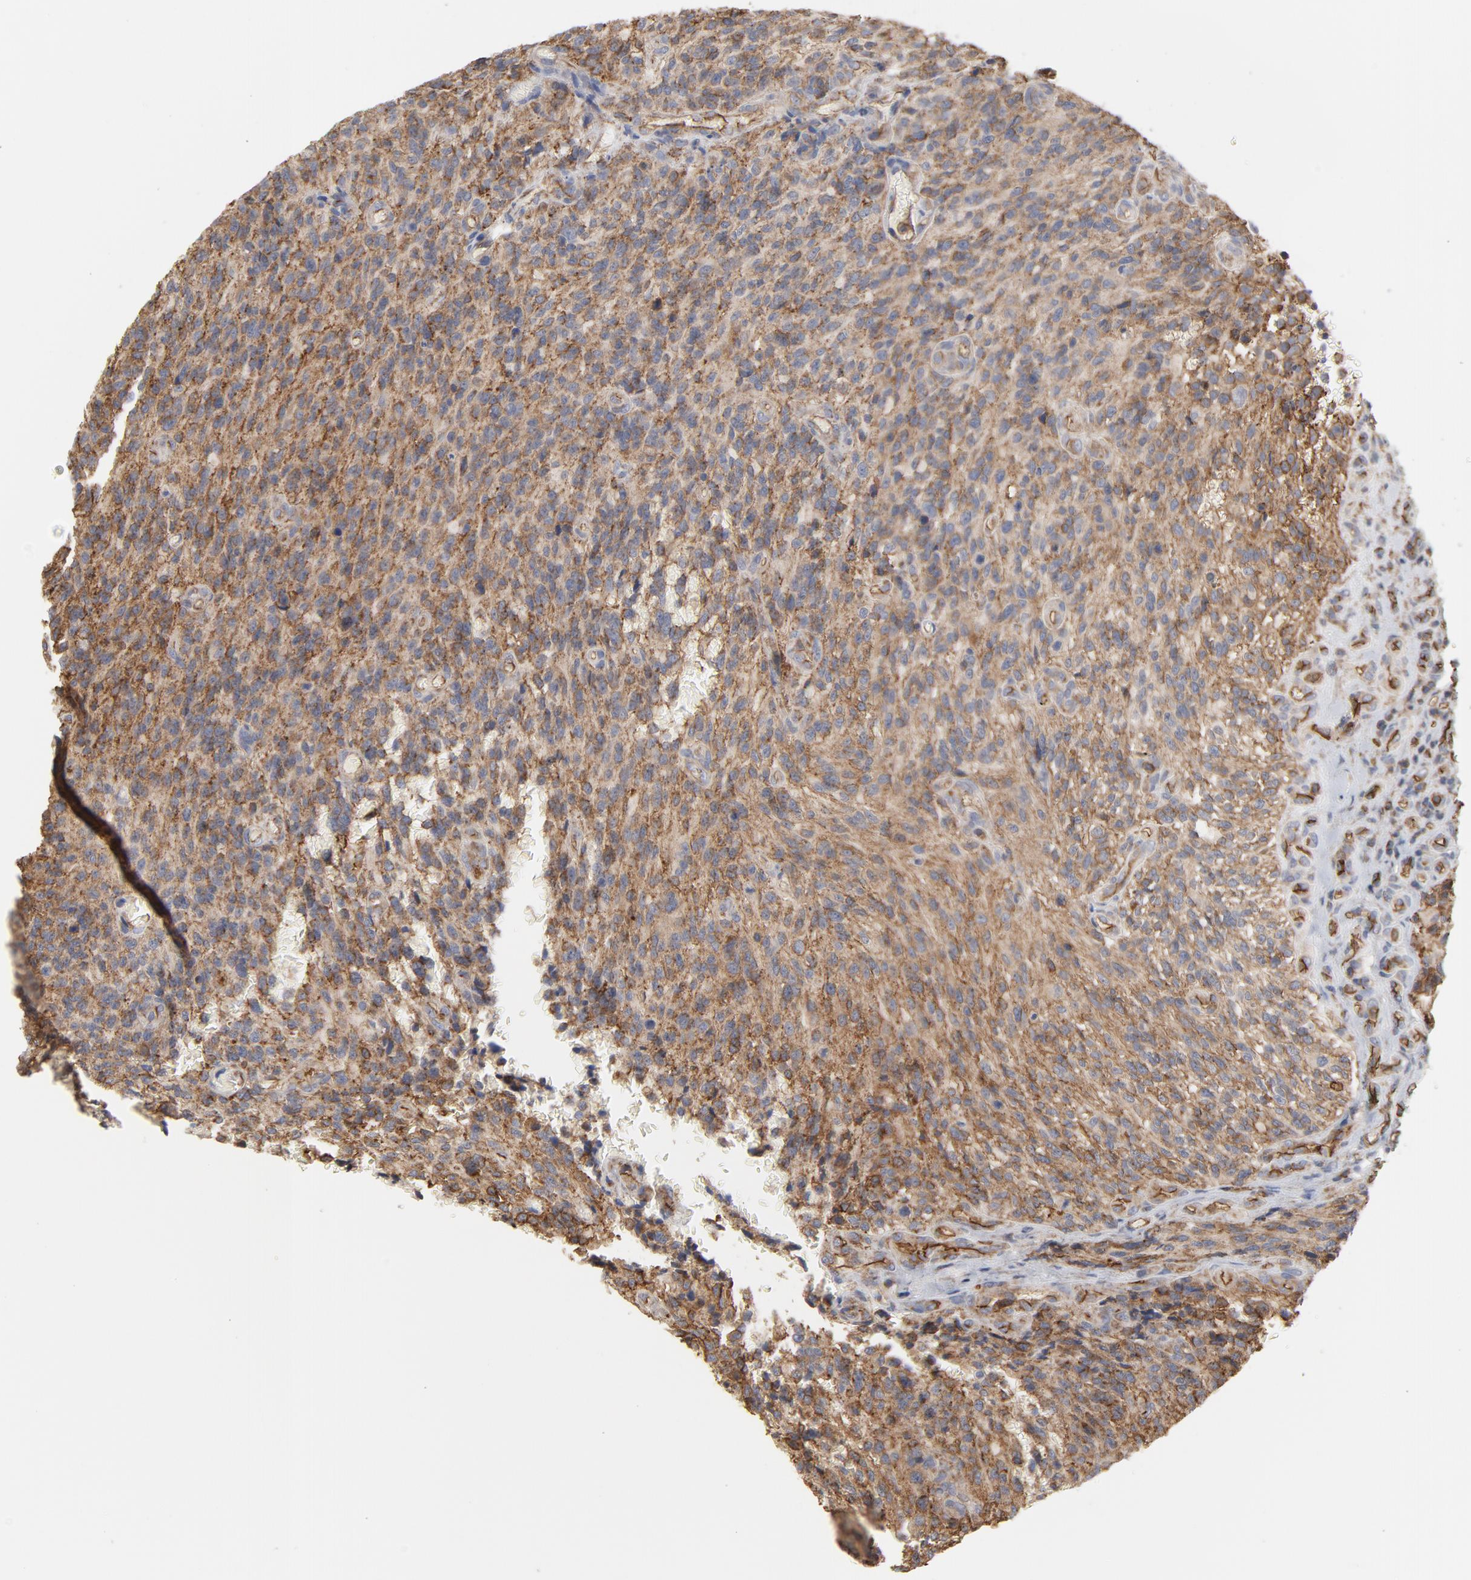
{"staining": {"intensity": "moderate", "quantity": ">75%", "location": "cytoplasmic/membranous"}, "tissue": "glioma", "cell_type": "Tumor cells", "image_type": "cancer", "snomed": [{"axis": "morphology", "description": "Normal tissue, NOS"}, {"axis": "morphology", "description": "Glioma, malignant, High grade"}, {"axis": "topography", "description": "Cerebral cortex"}], "caption": "There is medium levels of moderate cytoplasmic/membranous expression in tumor cells of glioma, as demonstrated by immunohistochemical staining (brown color).", "gene": "OXA1L", "patient": {"sex": "male", "age": 56}}